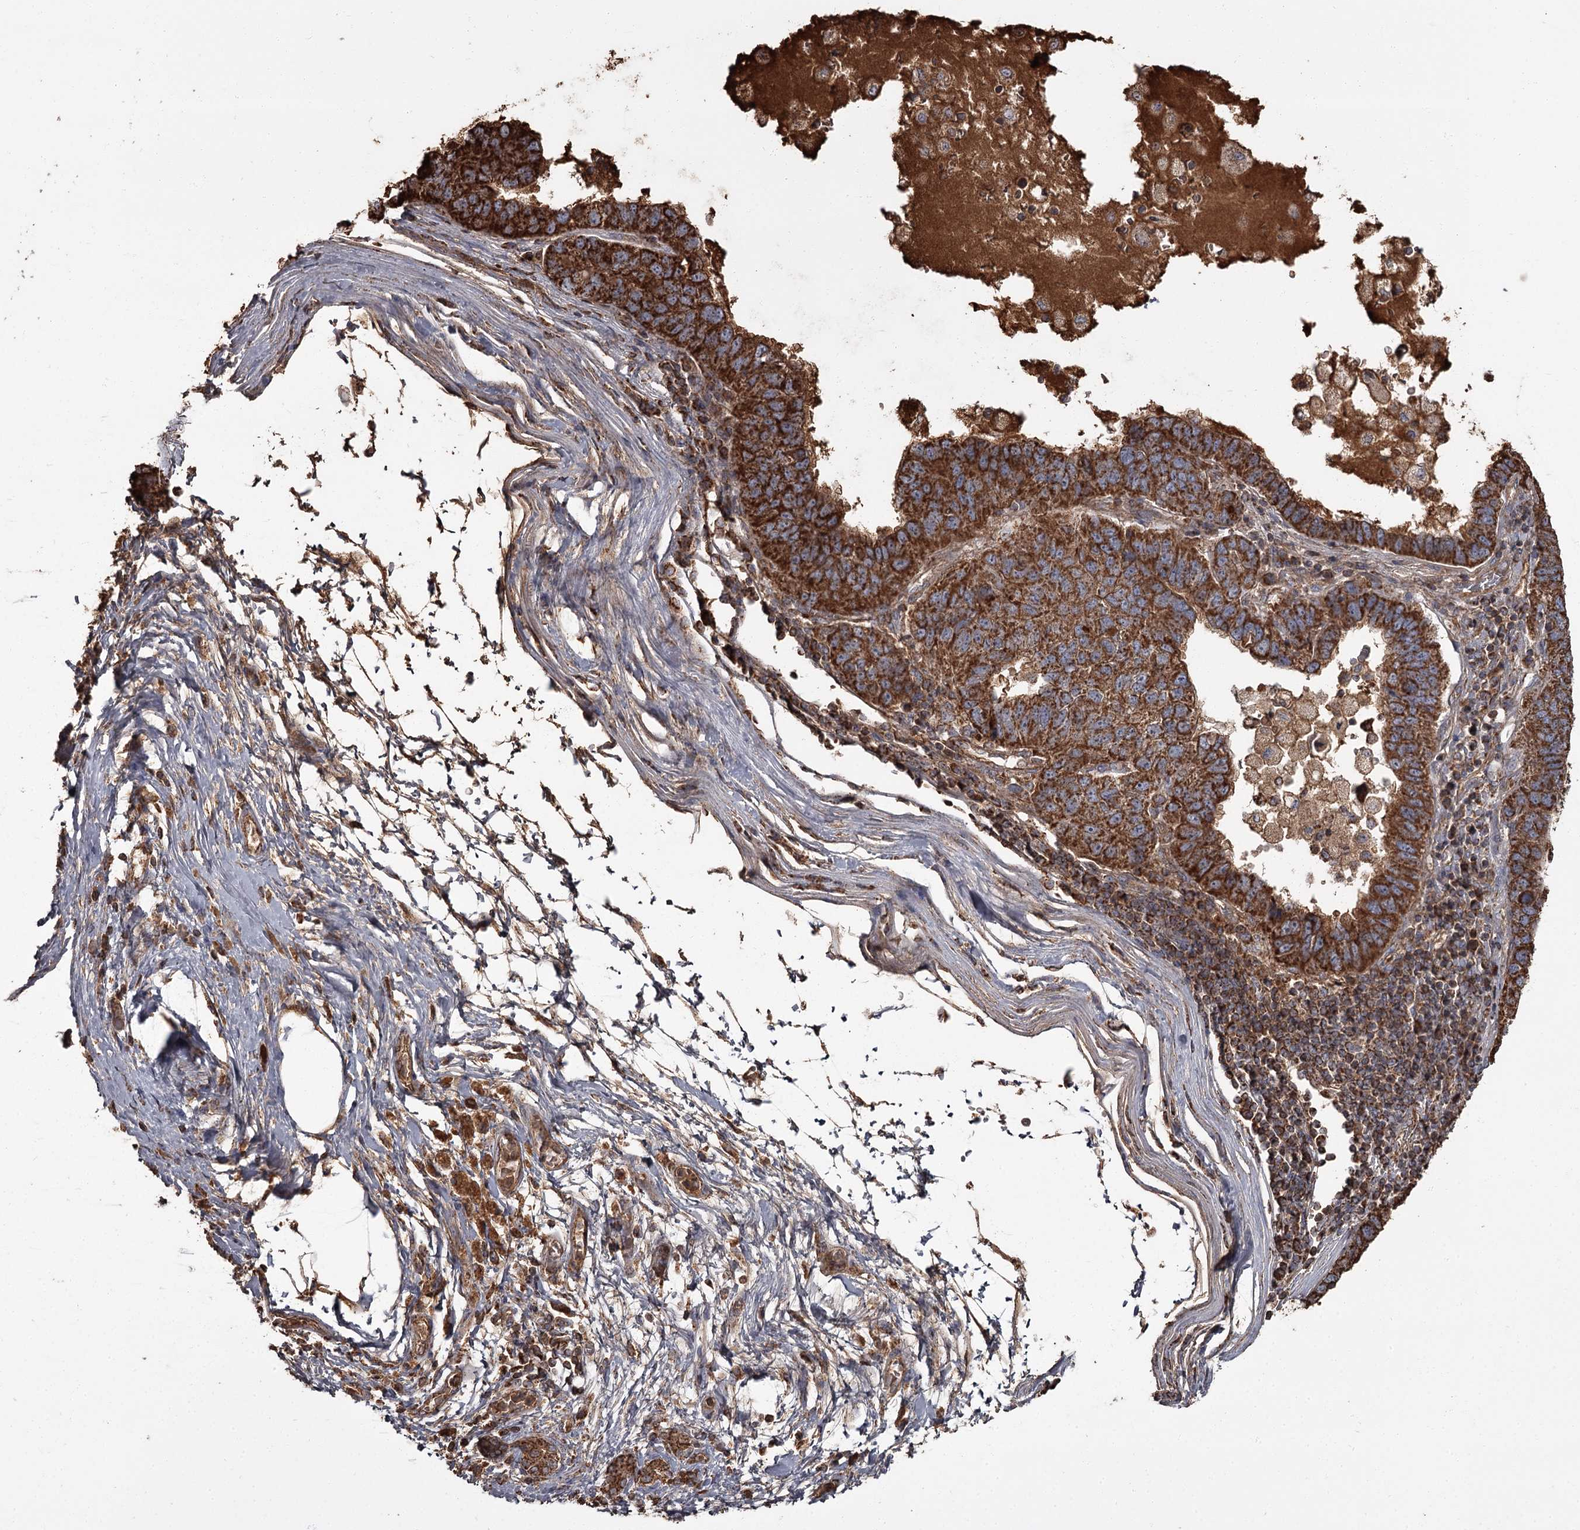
{"staining": {"intensity": "strong", "quantity": ">75%", "location": "cytoplasmic/membranous"}, "tissue": "pancreatic cancer", "cell_type": "Tumor cells", "image_type": "cancer", "snomed": [{"axis": "morphology", "description": "Adenocarcinoma, NOS"}, {"axis": "topography", "description": "Pancreas"}], "caption": "Tumor cells demonstrate high levels of strong cytoplasmic/membranous staining in approximately >75% of cells in human pancreatic cancer. (Stains: DAB in brown, nuclei in blue, Microscopy: brightfield microscopy at high magnification).", "gene": "THAP9", "patient": {"sex": "female", "age": 61}}